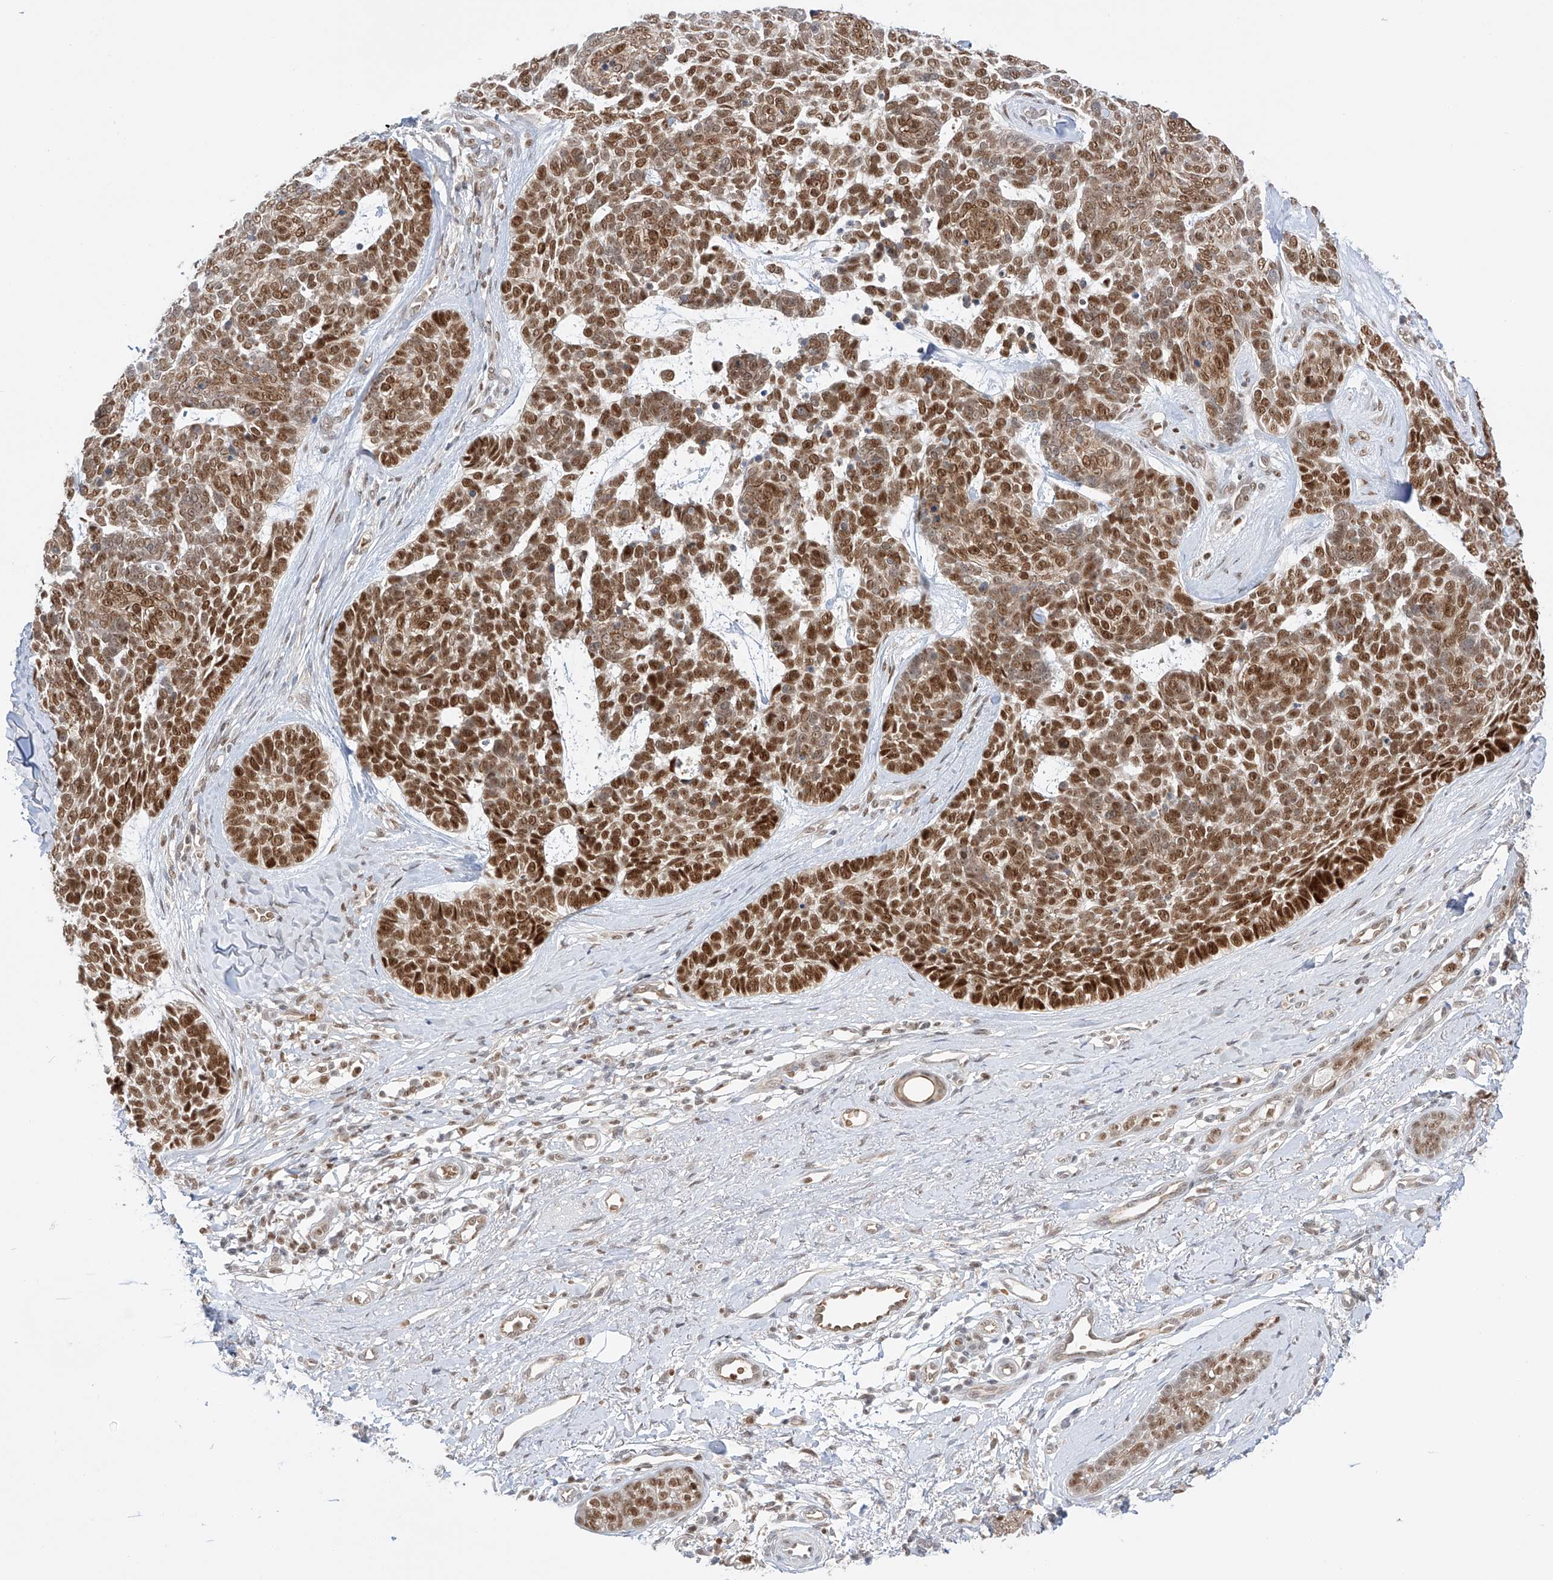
{"staining": {"intensity": "strong", "quantity": ">75%", "location": "nuclear"}, "tissue": "skin cancer", "cell_type": "Tumor cells", "image_type": "cancer", "snomed": [{"axis": "morphology", "description": "Basal cell carcinoma"}, {"axis": "topography", "description": "Skin"}], "caption": "Human skin cancer stained for a protein (brown) displays strong nuclear positive positivity in about >75% of tumor cells.", "gene": "POGK", "patient": {"sex": "female", "age": 81}}